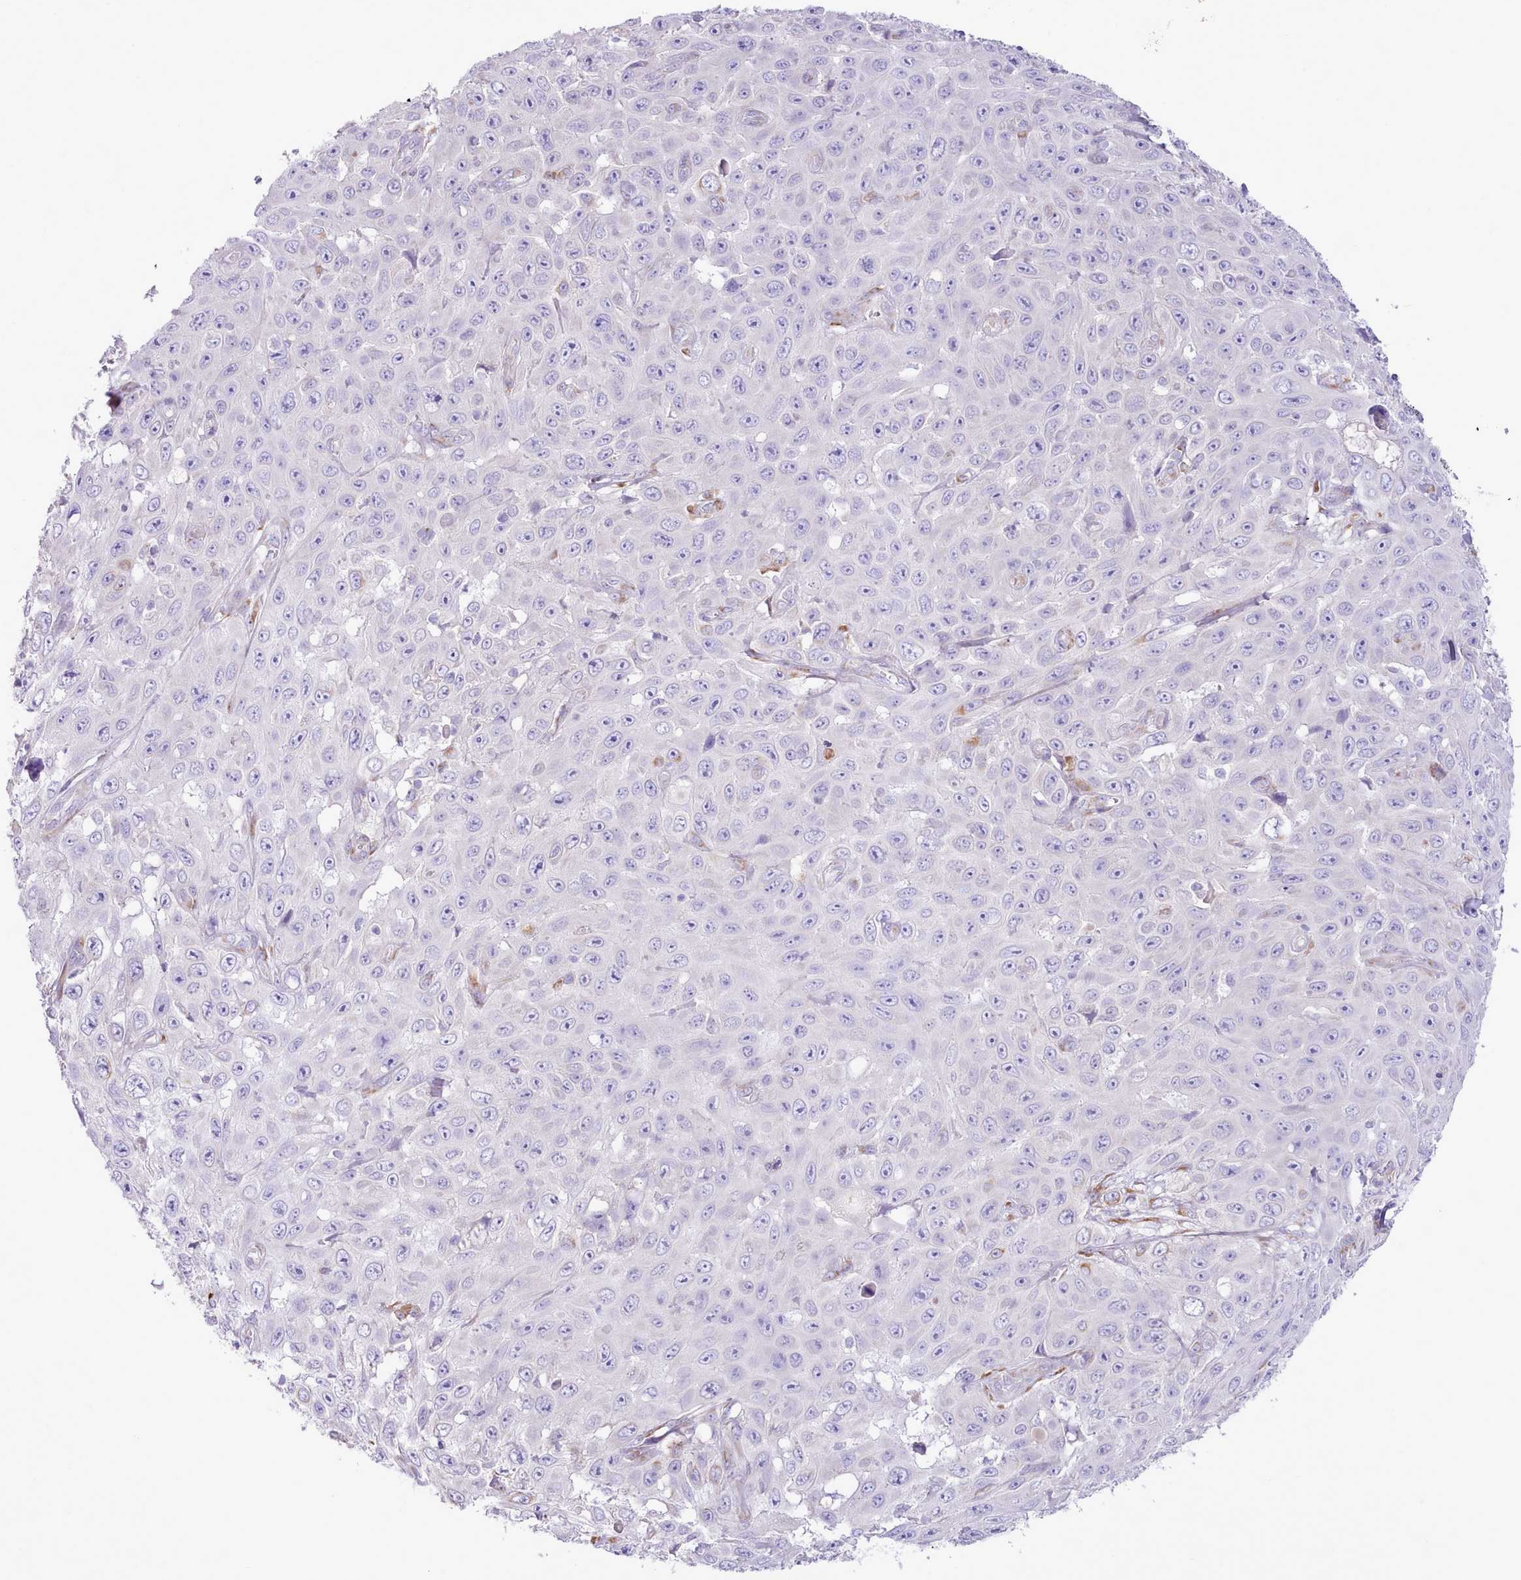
{"staining": {"intensity": "negative", "quantity": "none", "location": "none"}, "tissue": "skin cancer", "cell_type": "Tumor cells", "image_type": "cancer", "snomed": [{"axis": "morphology", "description": "Squamous cell carcinoma, NOS"}, {"axis": "topography", "description": "Skin"}], "caption": "Micrograph shows no significant protein staining in tumor cells of skin cancer. (DAB (3,3'-diaminobenzidine) immunohistochemistry, high magnification).", "gene": "CCL1", "patient": {"sex": "male", "age": 82}}